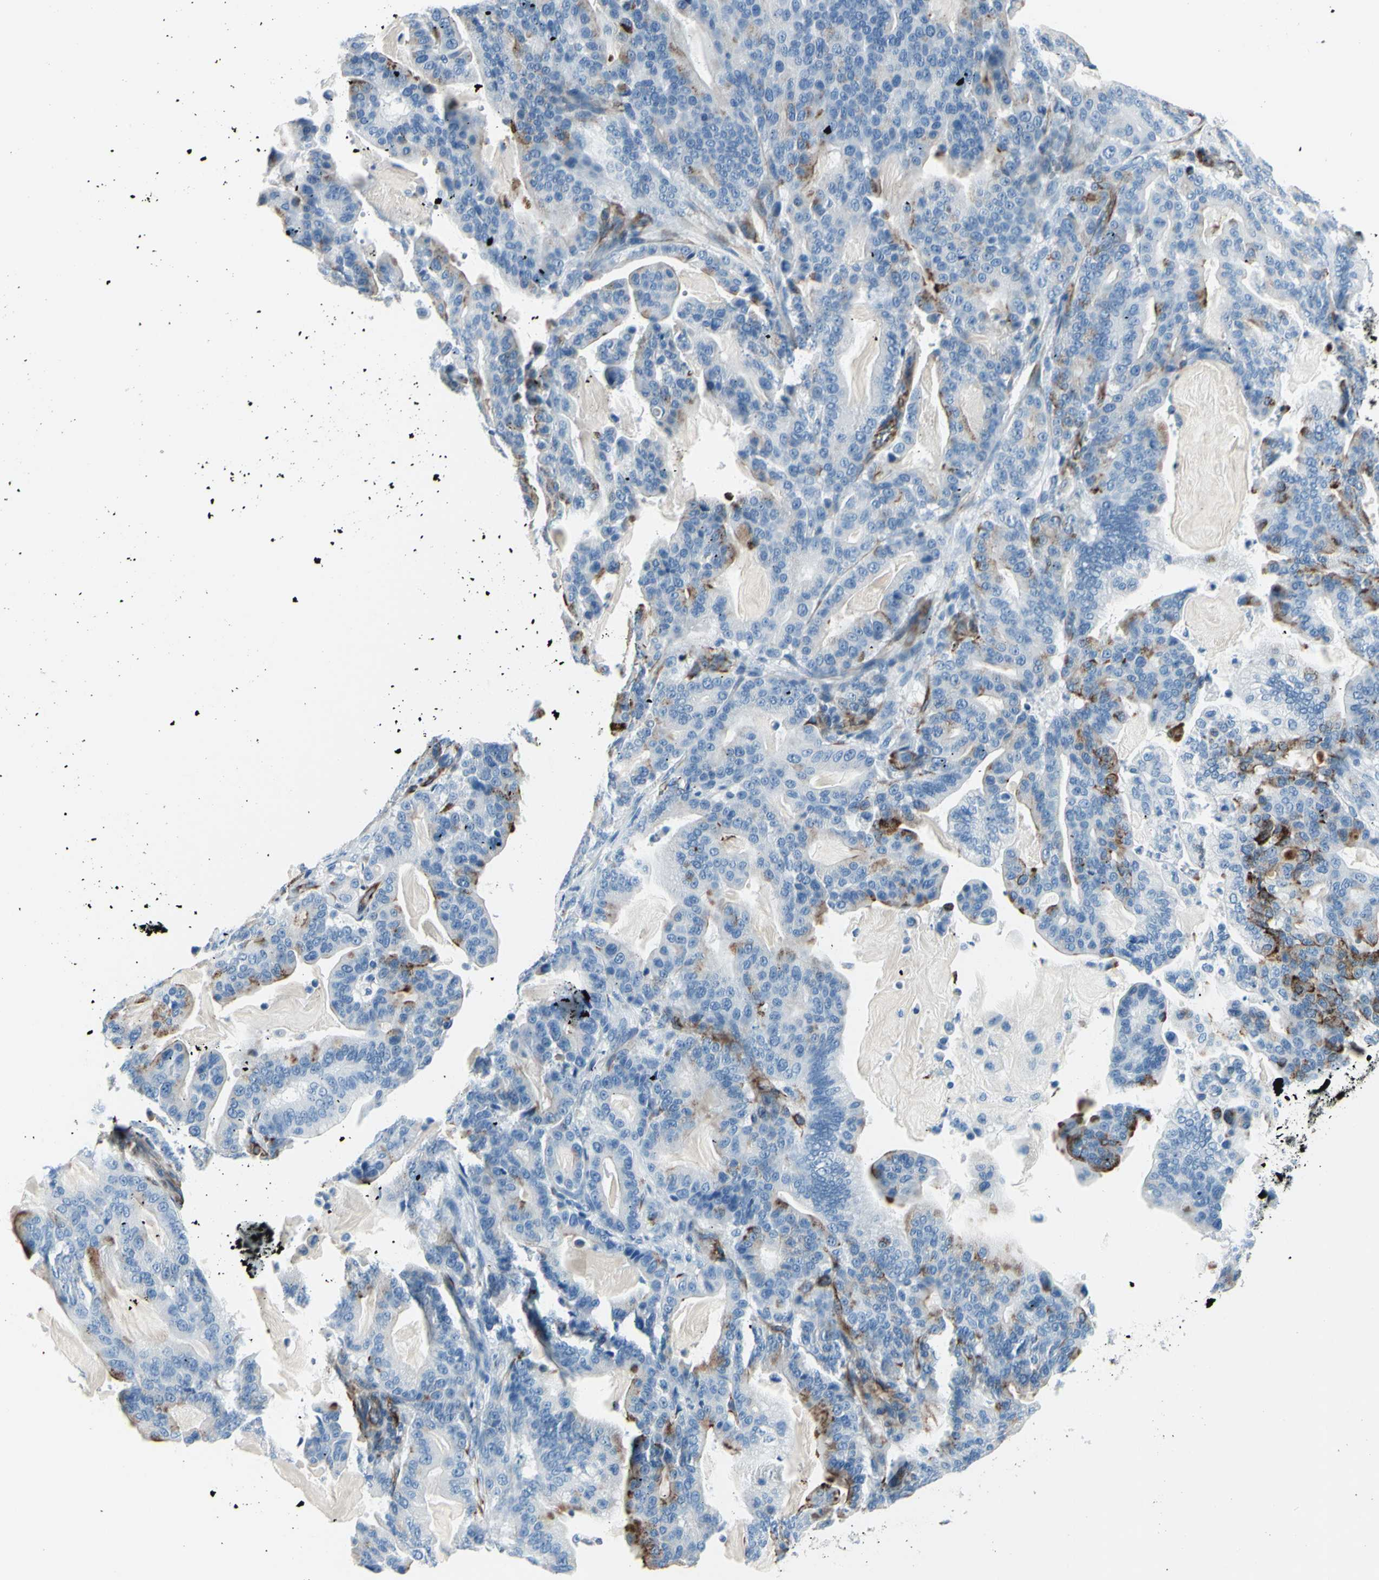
{"staining": {"intensity": "negative", "quantity": "none", "location": "none"}, "tissue": "pancreatic cancer", "cell_type": "Tumor cells", "image_type": "cancer", "snomed": [{"axis": "morphology", "description": "Adenocarcinoma, NOS"}, {"axis": "topography", "description": "Pancreas"}], "caption": "Image shows no protein positivity in tumor cells of adenocarcinoma (pancreatic) tissue. (DAB immunohistochemistry (IHC) visualized using brightfield microscopy, high magnification).", "gene": "PTH2R", "patient": {"sex": "male", "age": 63}}